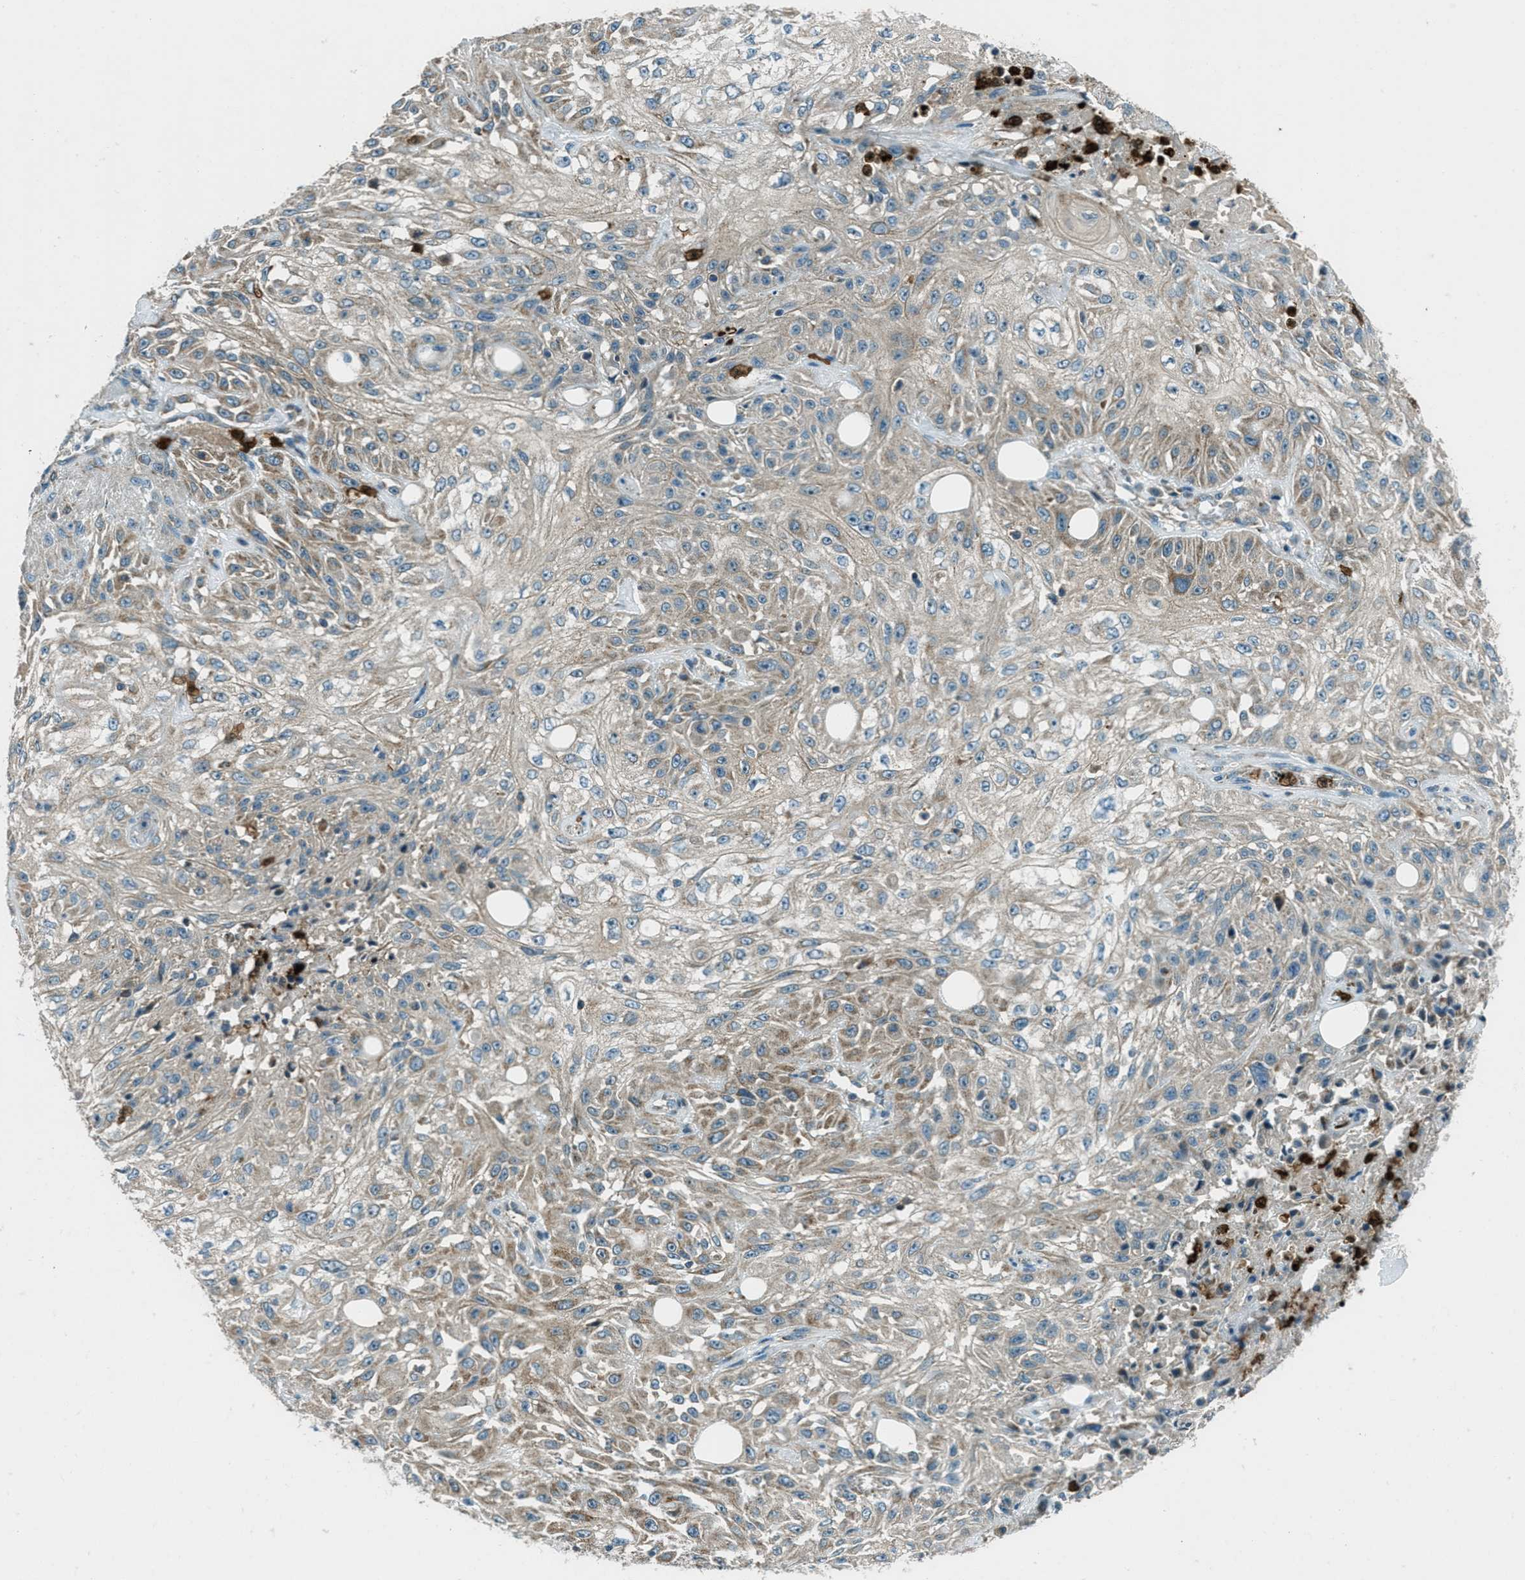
{"staining": {"intensity": "moderate", "quantity": "25%-75%", "location": "cytoplasmic/membranous"}, "tissue": "skin cancer", "cell_type": "Tumor cells", "image_type": "cancer", "snomed": [{"axis": "morphology", "description": "Squamous cell carcinoma, NOS"}, {"axis": "morphology", "description": "Squamous cell carcinoma, metastatic, NOS"}, {"axis": "topography", "description": "Skin"}, {"axis": "topography", "description": "Lymph node"}], "caption": "Protein expression analysis of skin cancer exhibits moderate cytoplasmic/membranous expression in approximately 25%-75% of tumor cells. The staining was performed using DAB to visualize the protein expression in brown, while the nuclei were stained in blue with hematoxylin (Magnification: 20x).", "gene": "FAR1", "patient": {"sex": "male", "age": 75}}